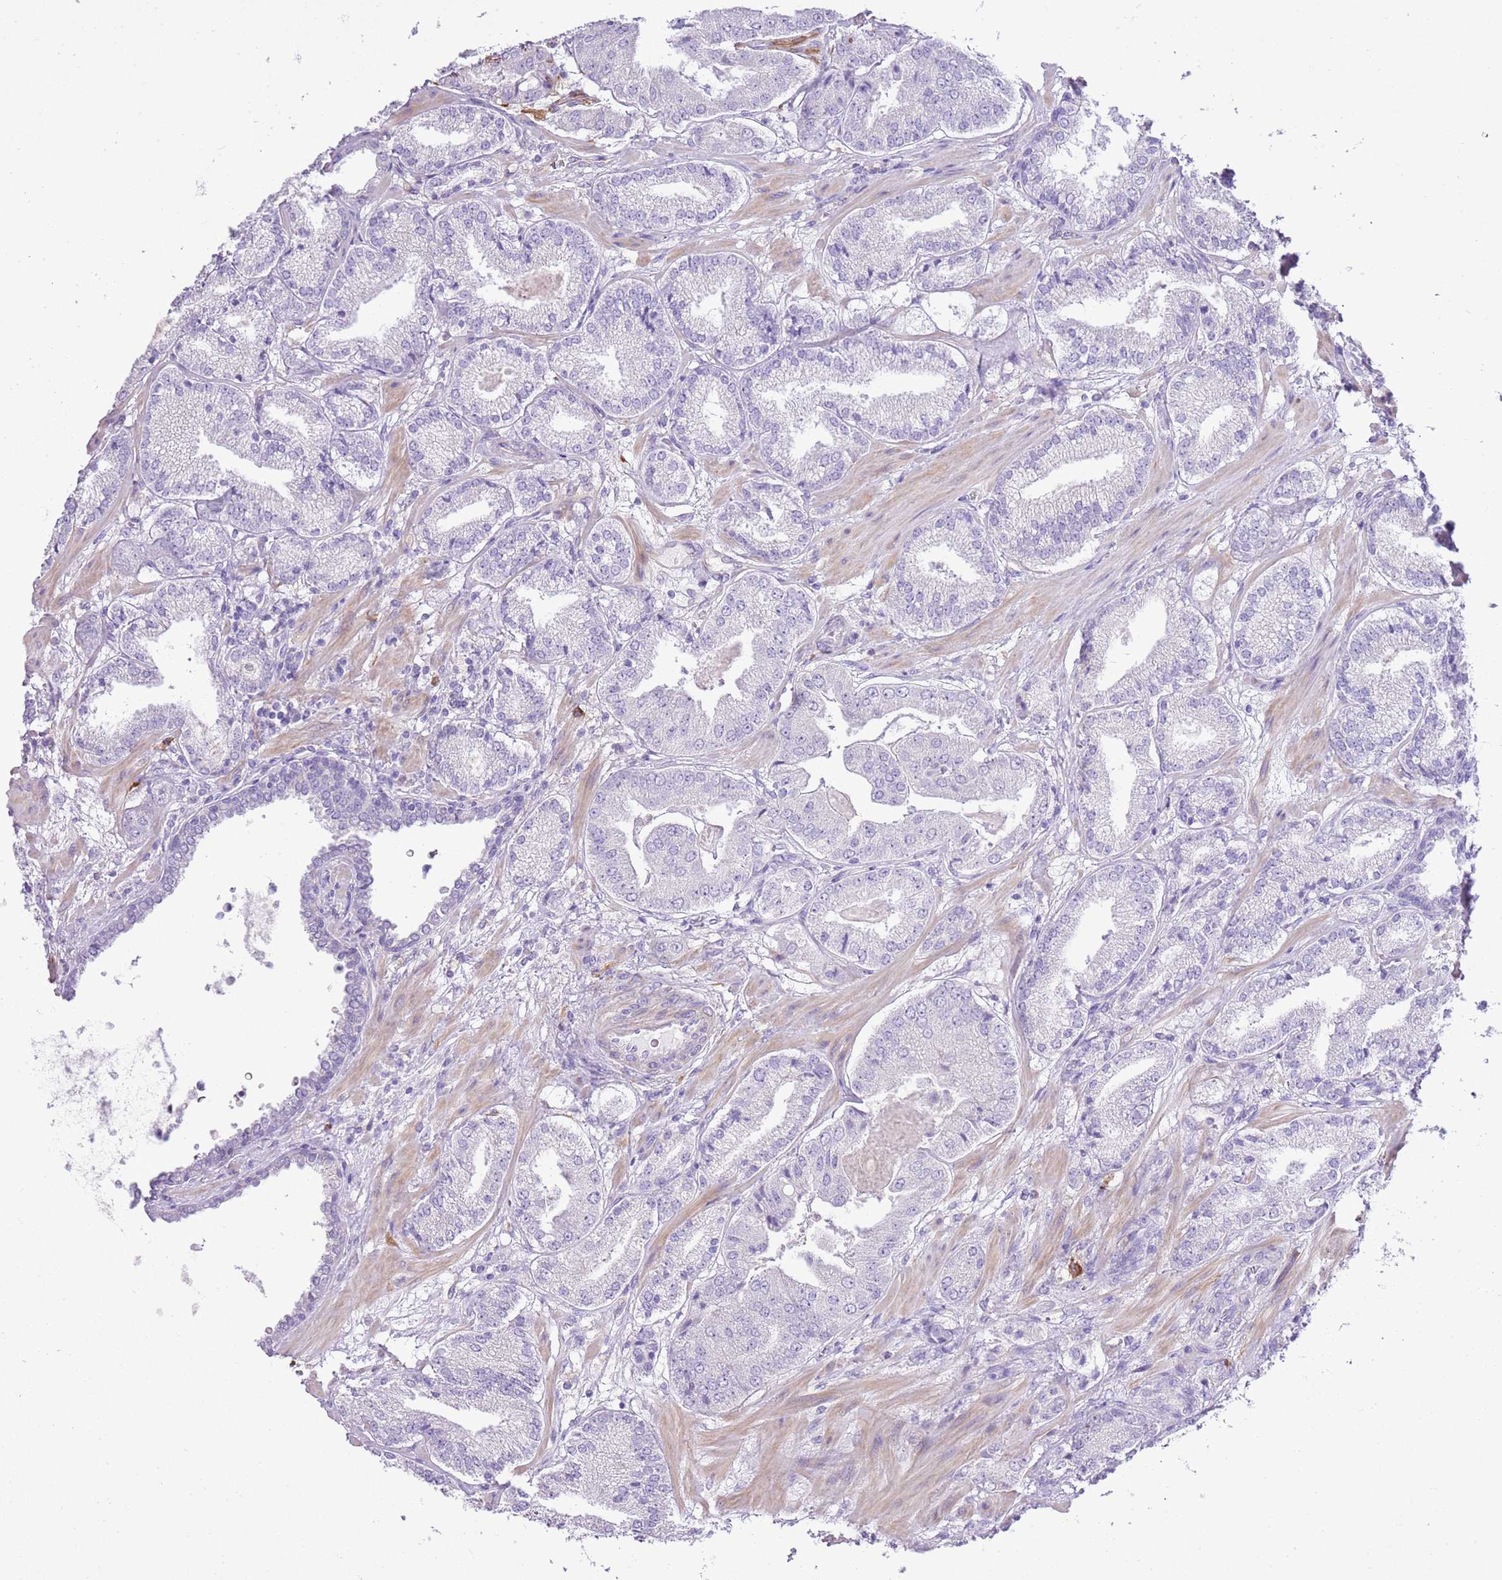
{"staining": {"intensity": "negative", "quantity": "none", "location": "none"}, "tissue": "prostate cancer", "cell_type": "Tumor cells", "image_type": "cancer", "snomed": [{"axis": "morphology", "description": "Adenocarcinoma, High grade"}, {"axis": "topography", "description": "Prostate"}], "caption": "DAB (3,3'-diaminobenzidine) immunohistochemical staining of prostate high-grade adenocarcinoma displays no significant staining in tumor cells.", "gene": "AAR2", "patient": {"sex": "male", "age": 63}}